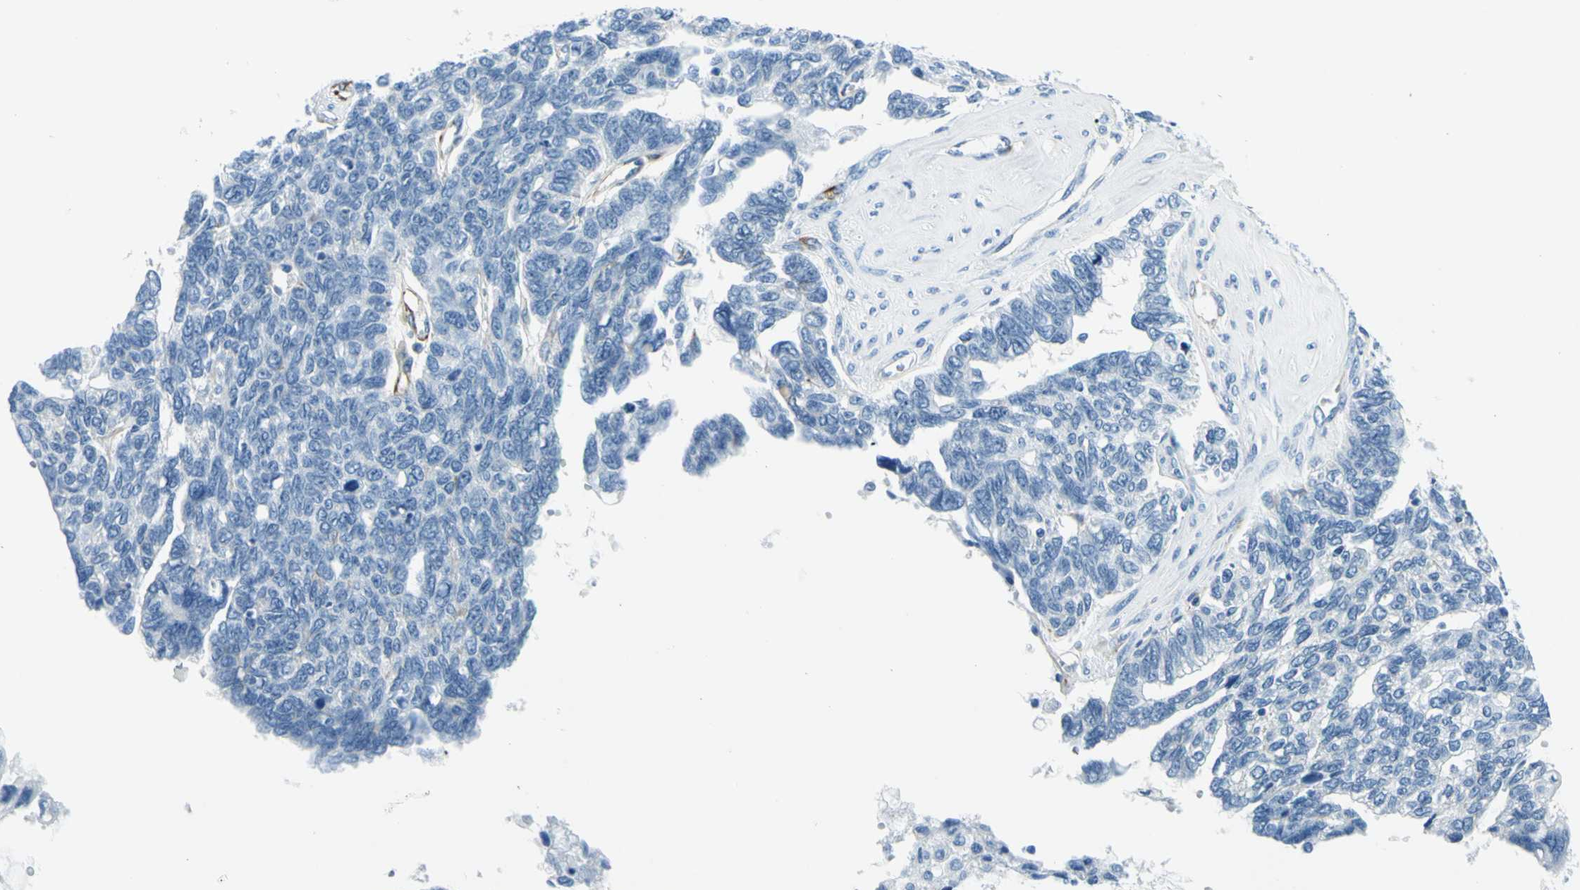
{"staining": {"intensity": "negative", "quantity": "none", "location": "none"}, "tissue": "ovarian cancer", "cell_type": "Tumor cells", "image_type": "cancer", "snomed": [{"axis": "morphology", "description": "Cystadenocarcinoma, serous, NOS"}, {"axis": "topography", "description": "Ovary"}], "caption": "Protein analysis of ovarian cancer (serous cystadenocarcinoma) exhibits no significant expression in tumor cells.", "gene": "PTH2R", "patient": {"sex": "female", "age": 79}}